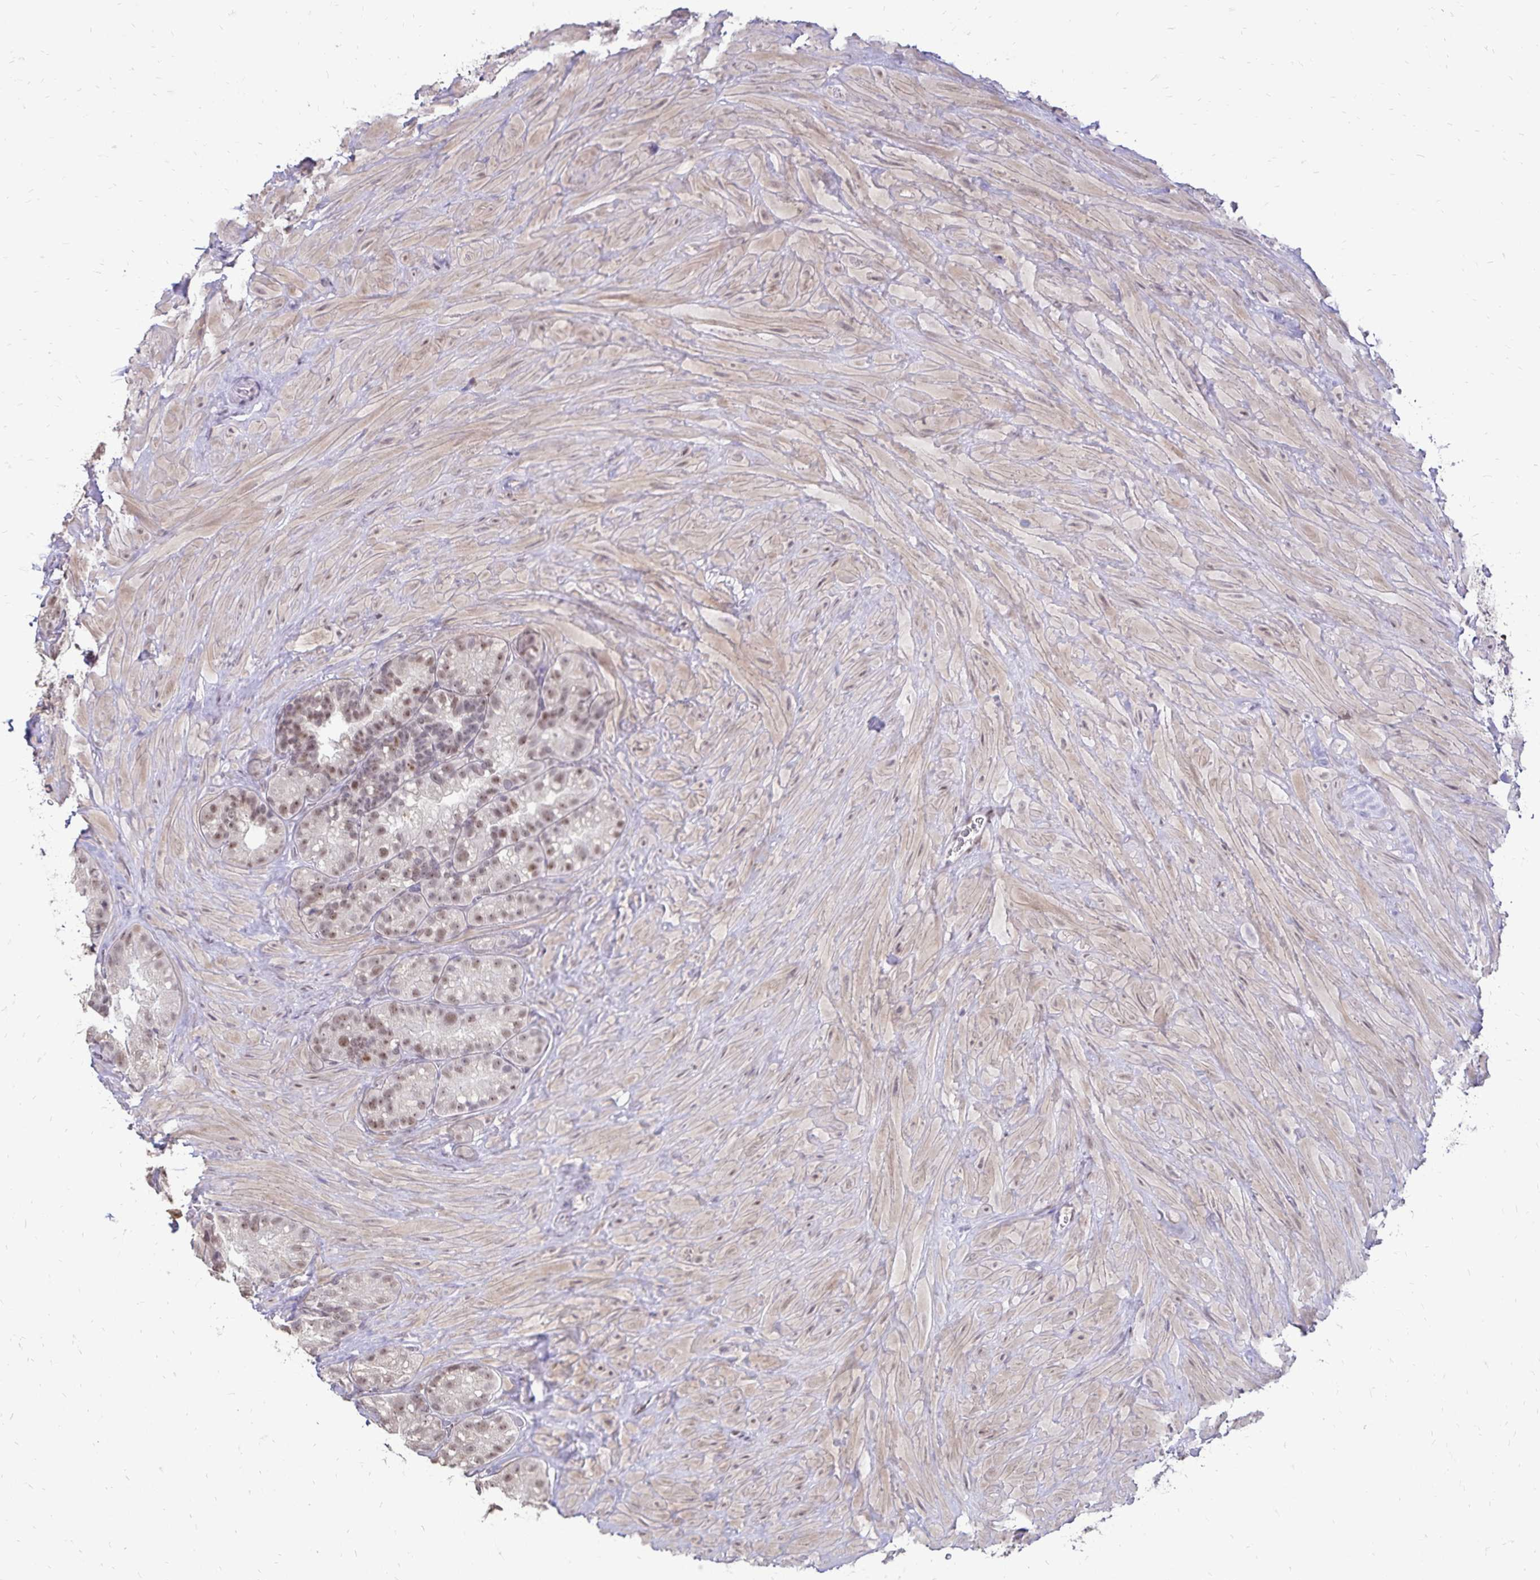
{"staining": {"intensity": "weak", "quantity": ">75%", "location": "nuclear"}, "tissue": "seminal vesicle", "cell_type": "Glandular cells", "image_type": "normal", "snomed": [{"axis": "morphology", "description": "Normal tissue, NOS"}, {"axis": "topography", "description": "Seminal veicle"}], "caption": "A brown stain labels weak nuclear expression of a protein in glandular cells of unremarkable seminal vesicle.", "gene": "POLB", "patient": {"sex": "male", "age": 60}}